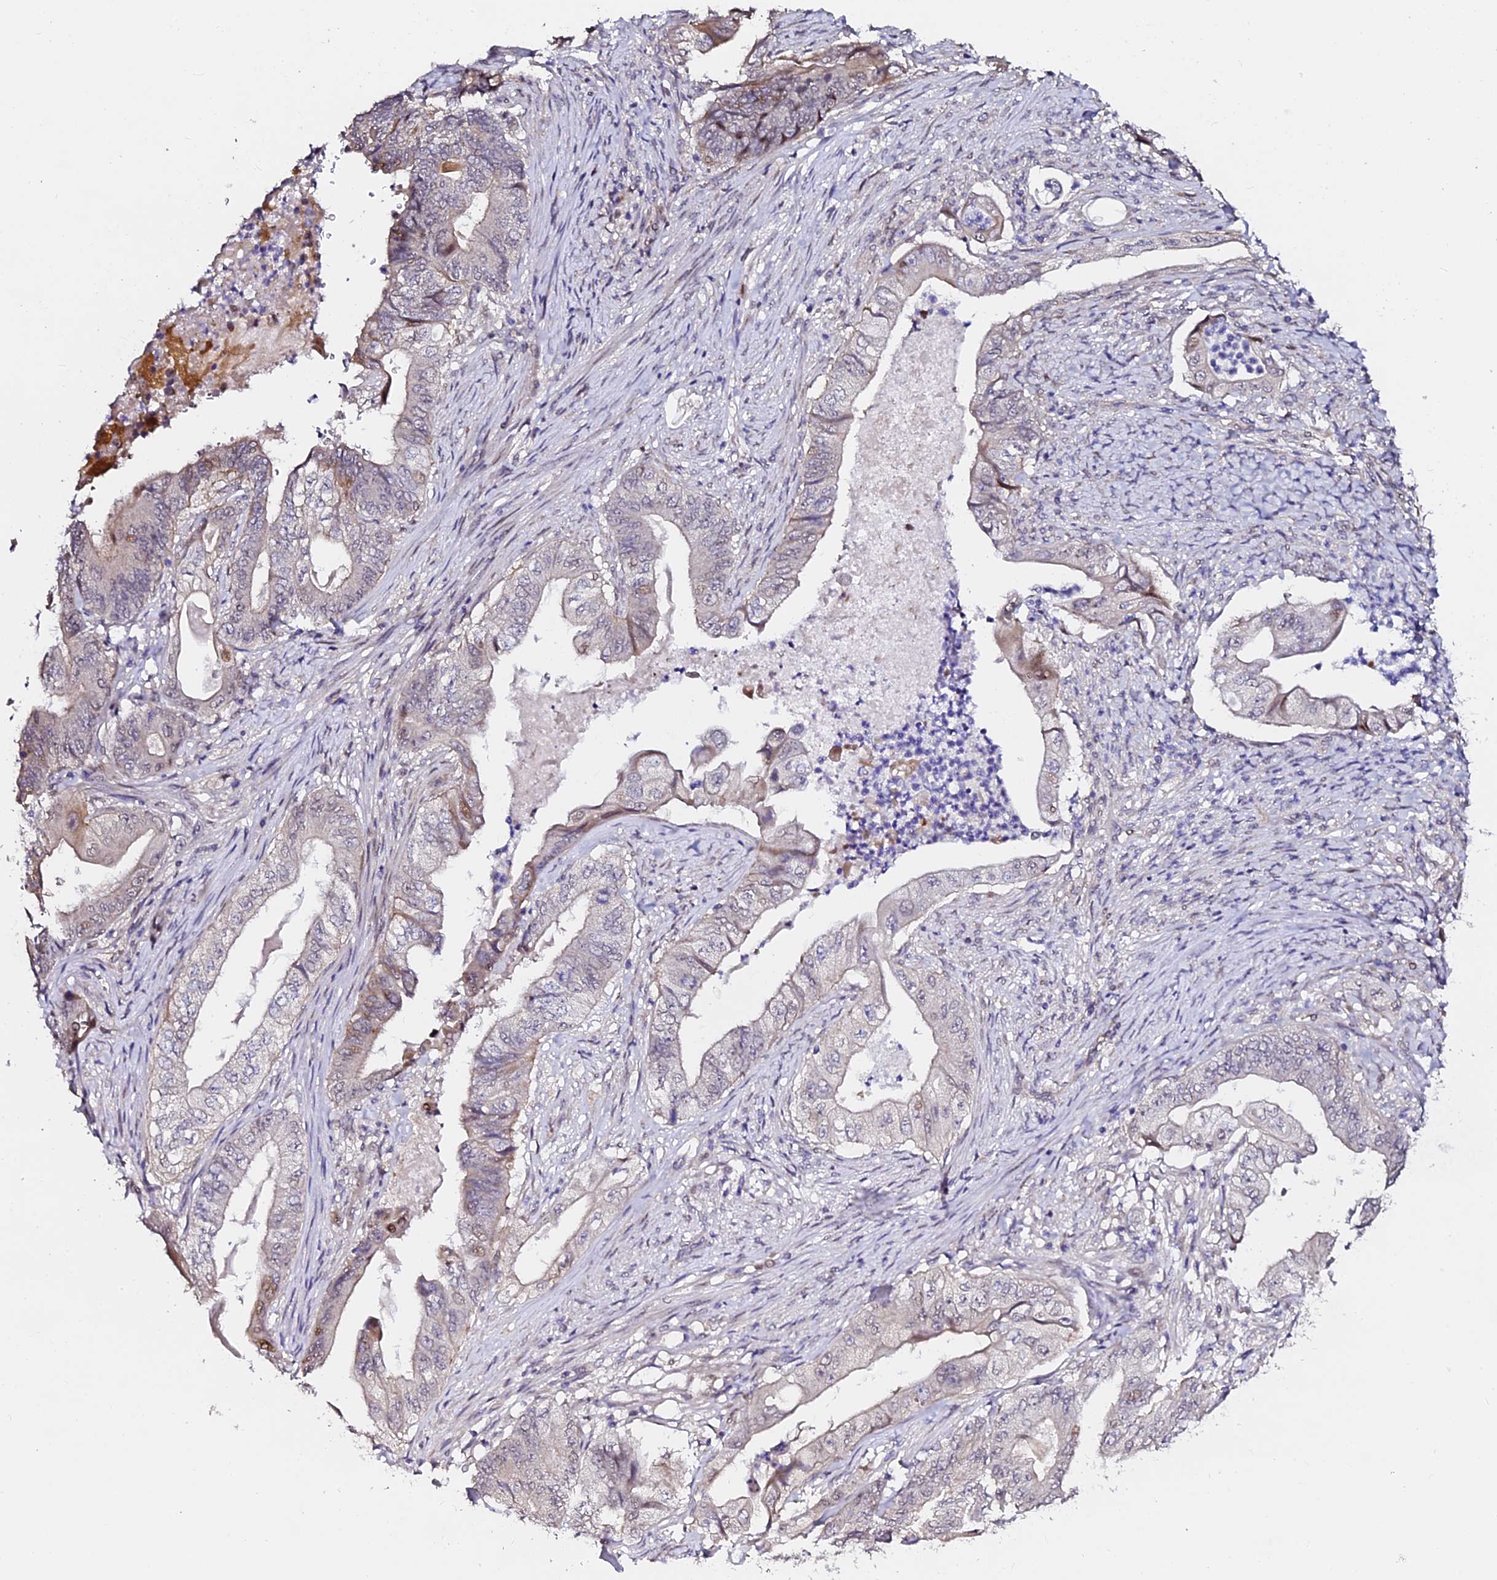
{"staining": {"intensity": "moderate", "quantity": "<25%", "location": "nuclear"}, "tissue": "stomach cancer", "cell_type": "Tumor cells", "image_type": "cancer", "snomed": [{"axis": "morphology", "description": "Adenocarcinoma, NOS"}, {"axis": "topography", "description": "Stomach"}], "caption": "Tumor cells reveal moderate nuclear staining in approximately <25% of cells in stomach adenocarcinoma.", "gene": "GPN3", "patient": {"sex": "female", "age": 73}}